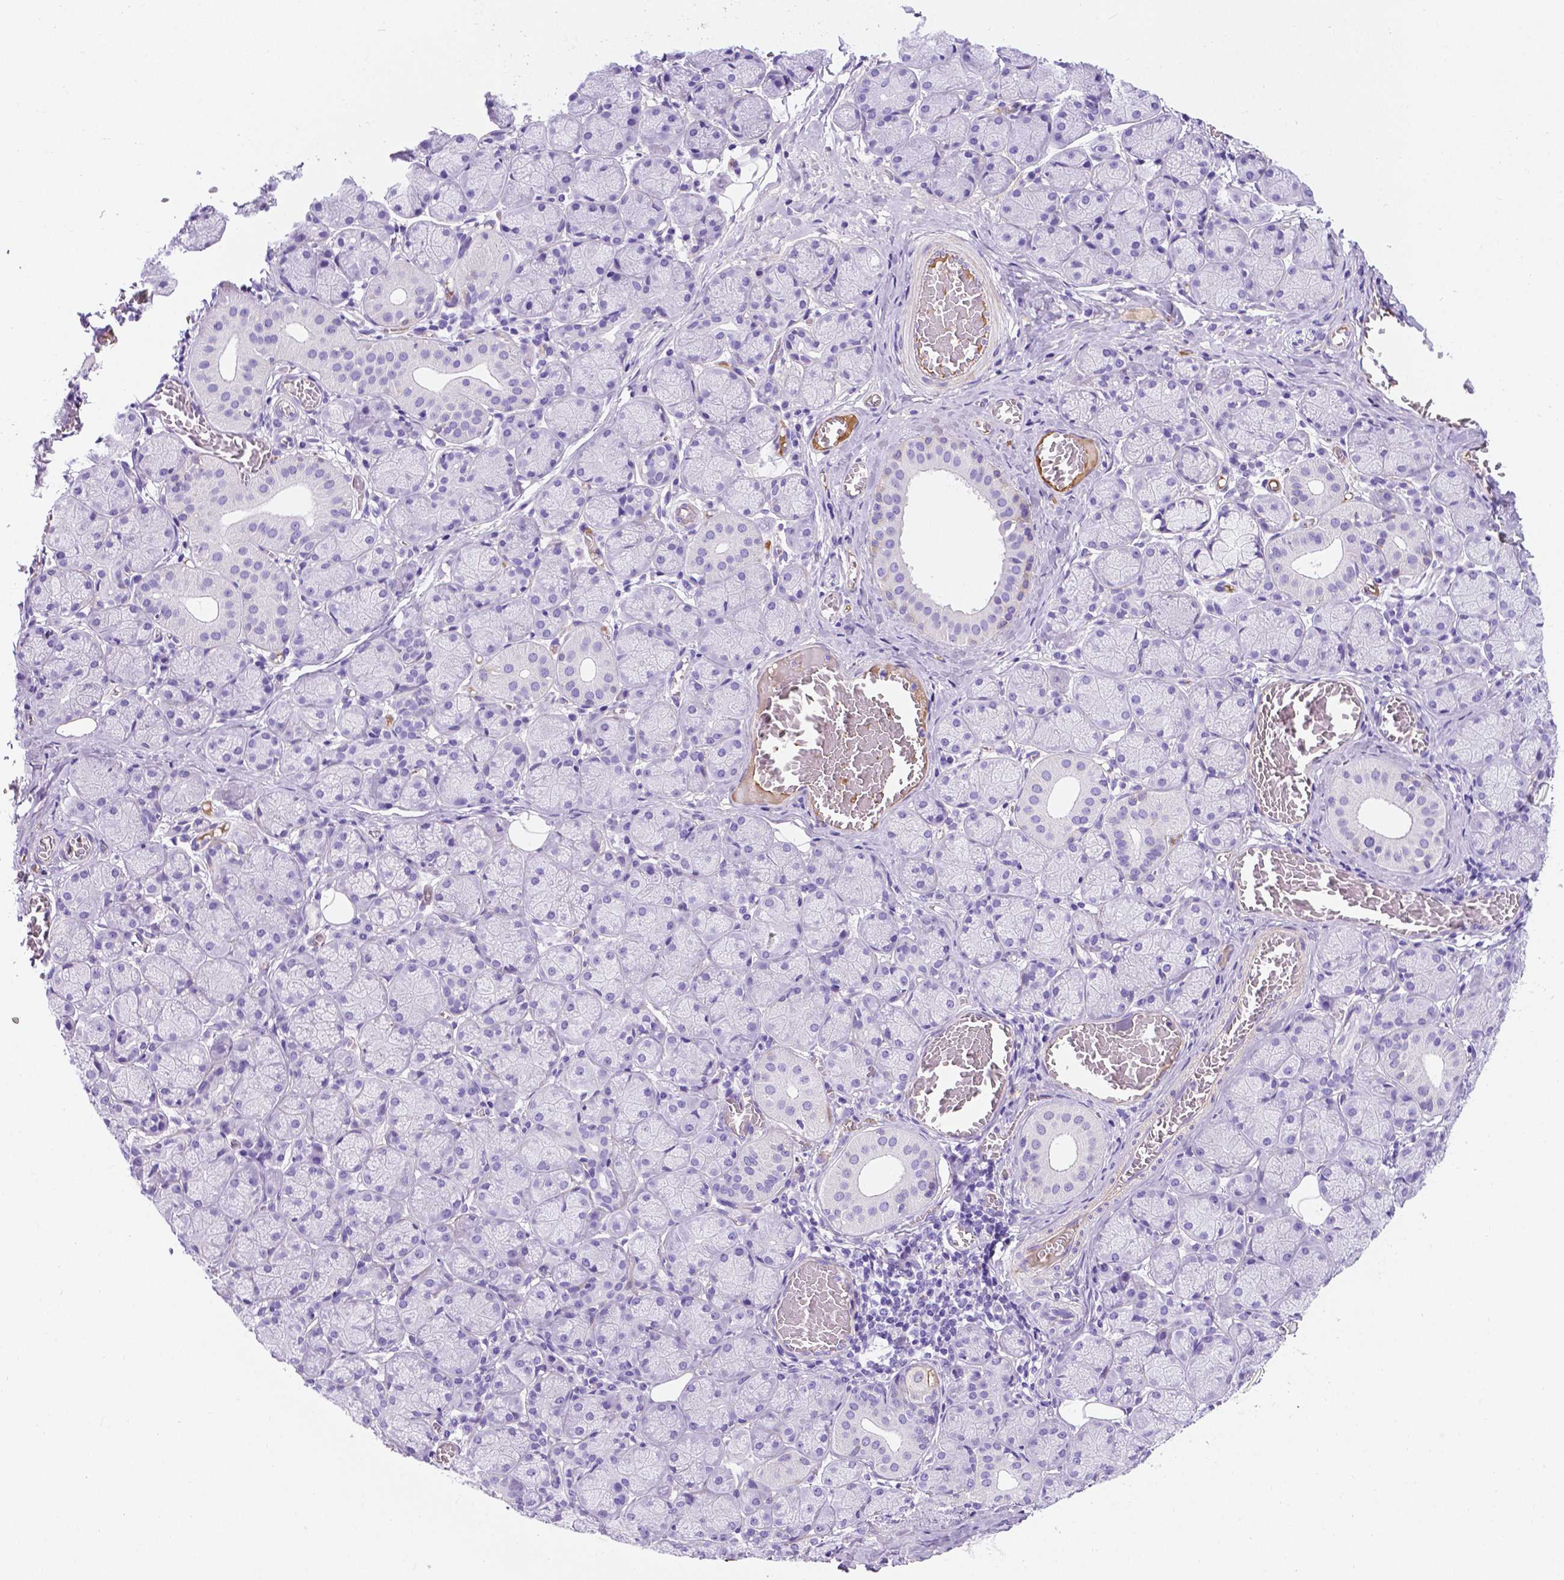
{"staining": {"intensity": "negative", "quantity": "none", "location": "none"}, "tissue": "salivary gland", "cell_type": "Glandular cells", "image_type": "normal", "snomed": [{"axis": "morphology", "description": "Normal tissue, NOS"}, {"axis": "topography", "description": "Salivary gland"}, {"axis": "topography", "description": "Peripheral nerve tissue"}], "caption": "Immunohistochemical staining of normal human salivary gland displays no significant expression in glandular cells. The staining is performed using DAB (3,3'-diaminobenzidine) brown chromogen with nuclei counter-stained in using hematoxylin.", "gene": "APOE", "patient": {"sex": "female", "age": 24}}